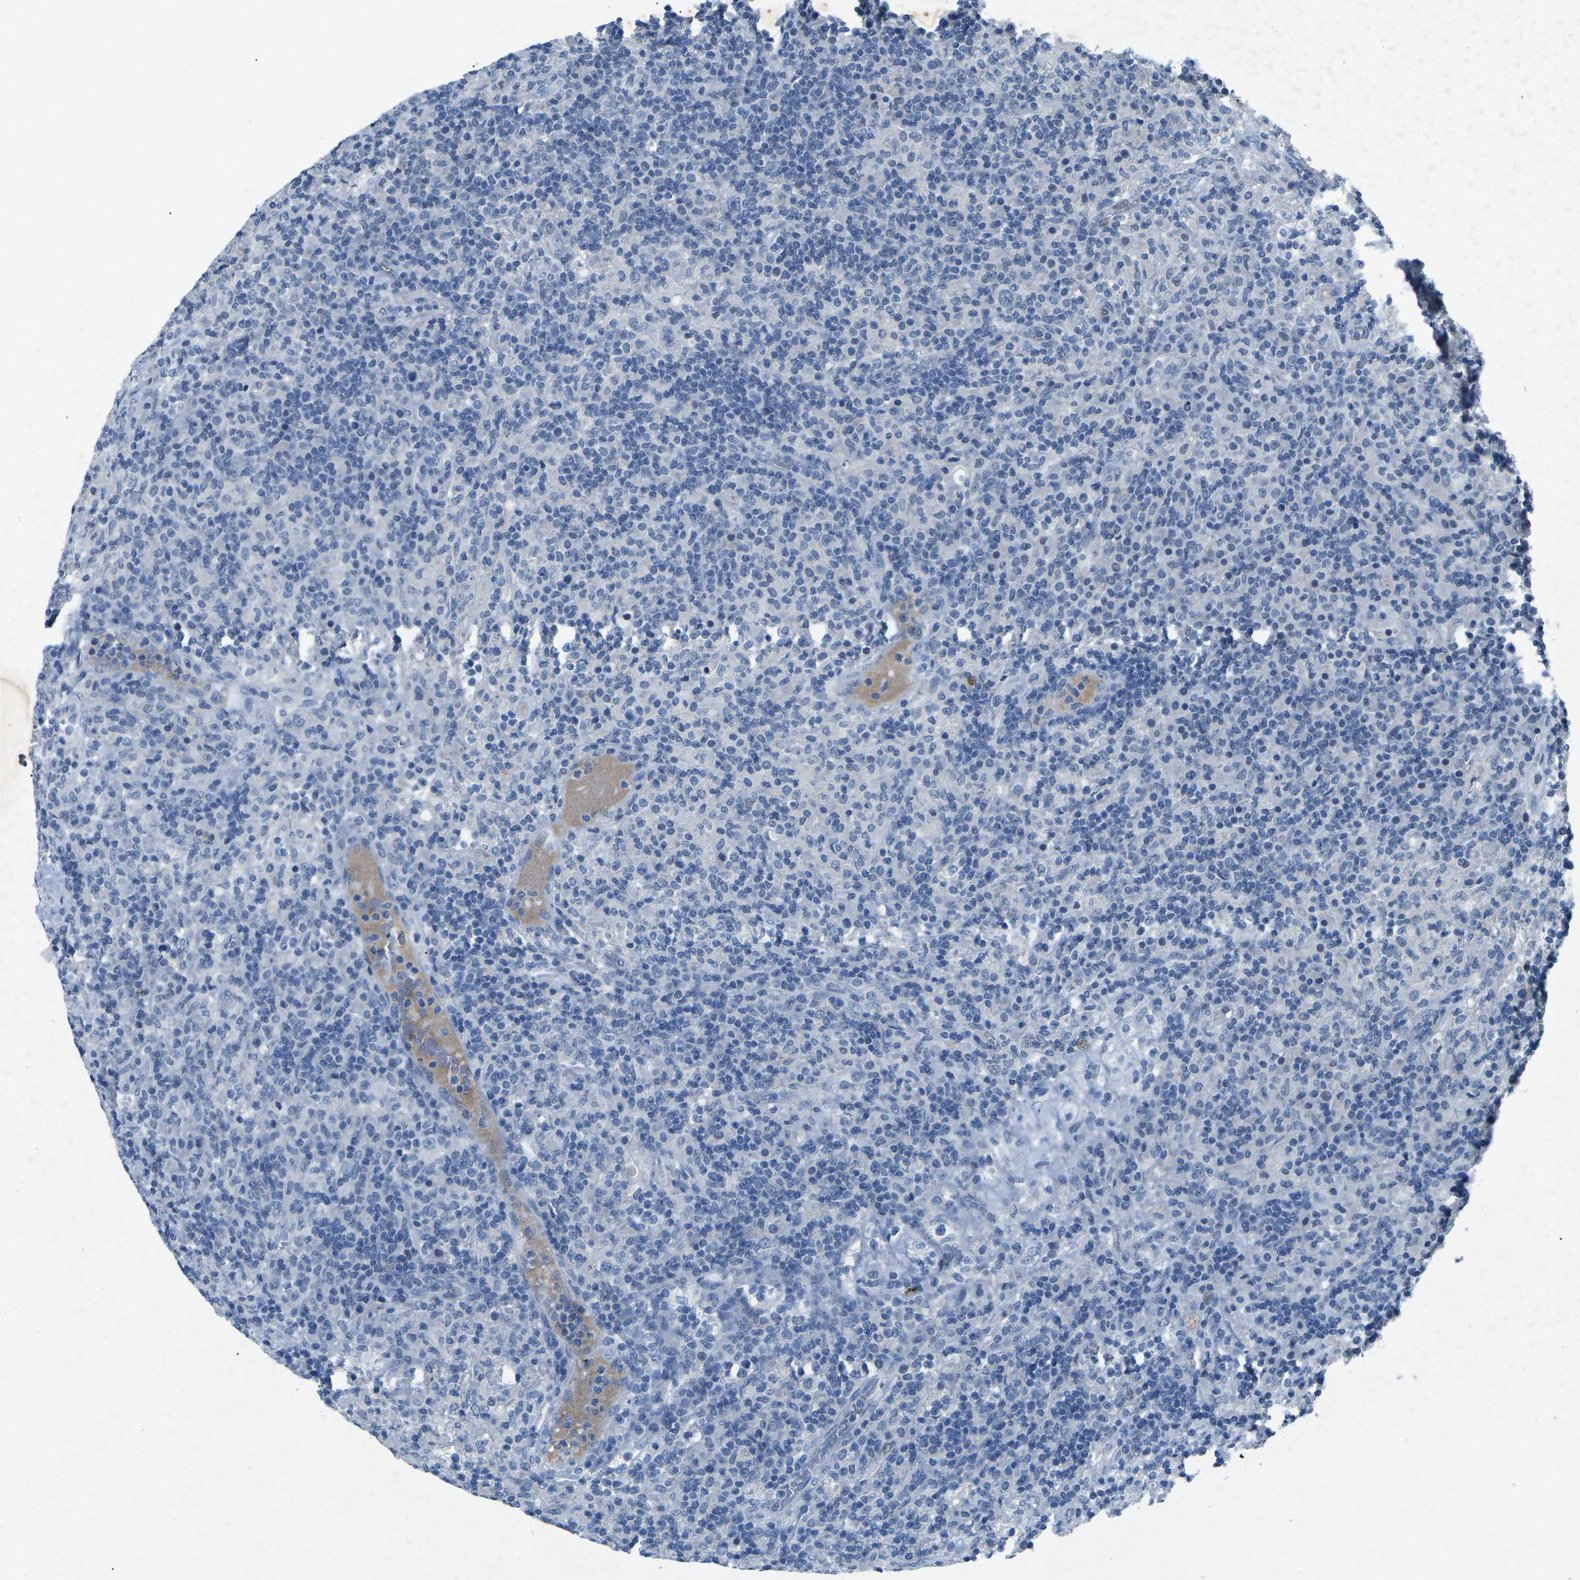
{"staining": {"intensity": "negative", "quantity": "none", "location": "none"}, "tissue": "lymphoma", "cell_type": "Tumor cells", "image_type": "cancer", "snomed": [{"axis": "morphology", "description": "Hodgkin's disease, NOS"}, {"axis": "topography", "description": "Lymph node"}], "caption": "High power microscopy photomicrograph of an immunohistochemistry image of Hodgkin's disease, revealing no significant staining in tumor cells. (IHC, brightfield microscopy, high magnification).", "gene": "PLG", "patient": {"sex": "male", "age": 70}}